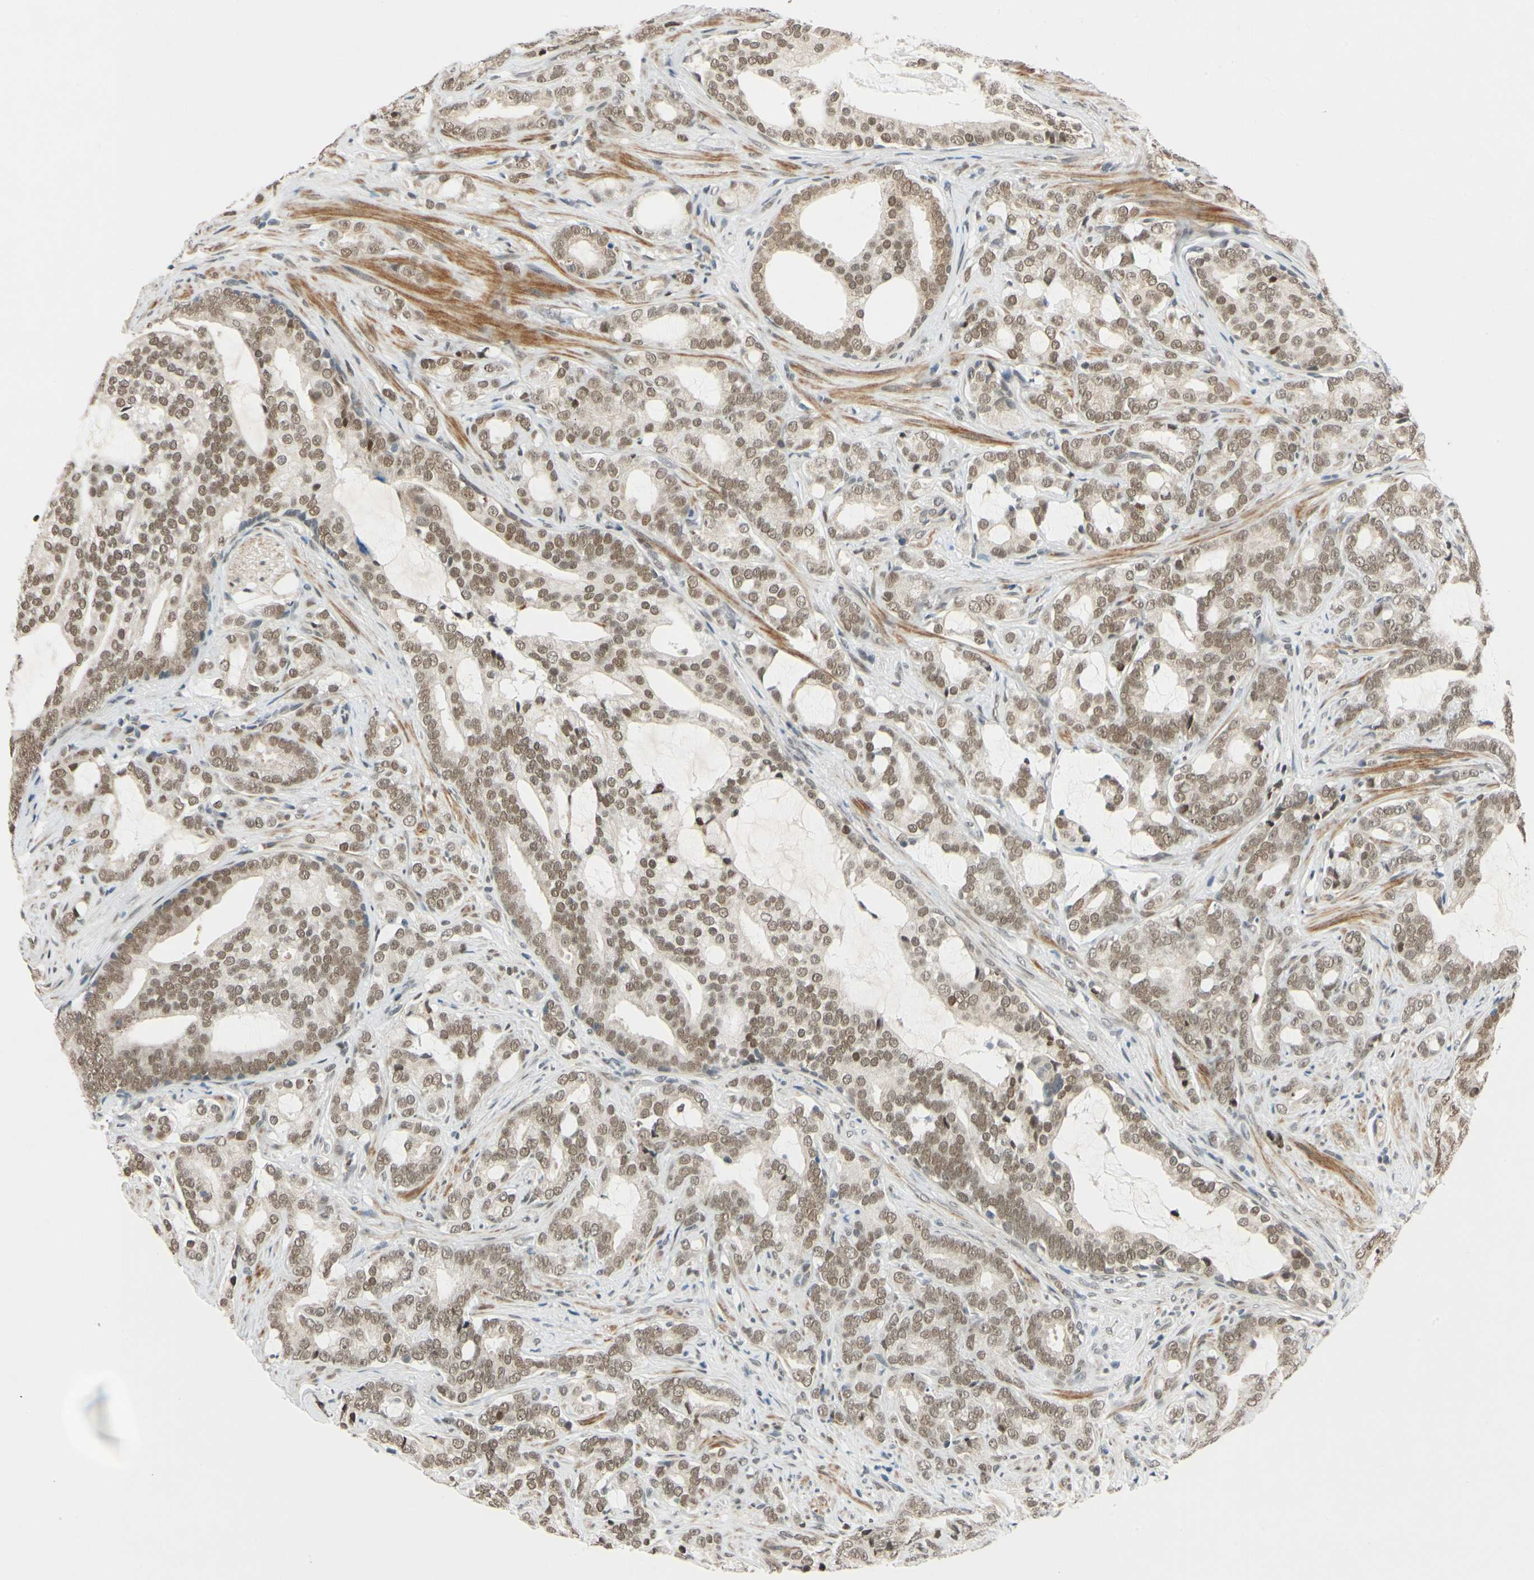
{"staining": {"intensity": "weak", "quantity": ">75%", "location": "cytoplasmic/membranous,nuclear"}, "tissue": "prostate cancer", "cell_type": "Tumor cells", "image_type": "cancer", "snomed": [{"axis": "morphology", "description": "Adenocarcinoma, Low grade"}, {"axis": "topography", "description": "Prostate"}], "caption": "Immunohistochemical staining of human adenocarcinoma (low-grade) (prostate) demonstrates low levels of weak cytoplasmic/membranous and nuclear staining in about >75% of tumor cells. (DAB (3,3'-diaminobenzidine) IHC with brightfield microscopy, high magnification).", "gene": "POGZ", "patient": {"sex": "male", "age": 58}}